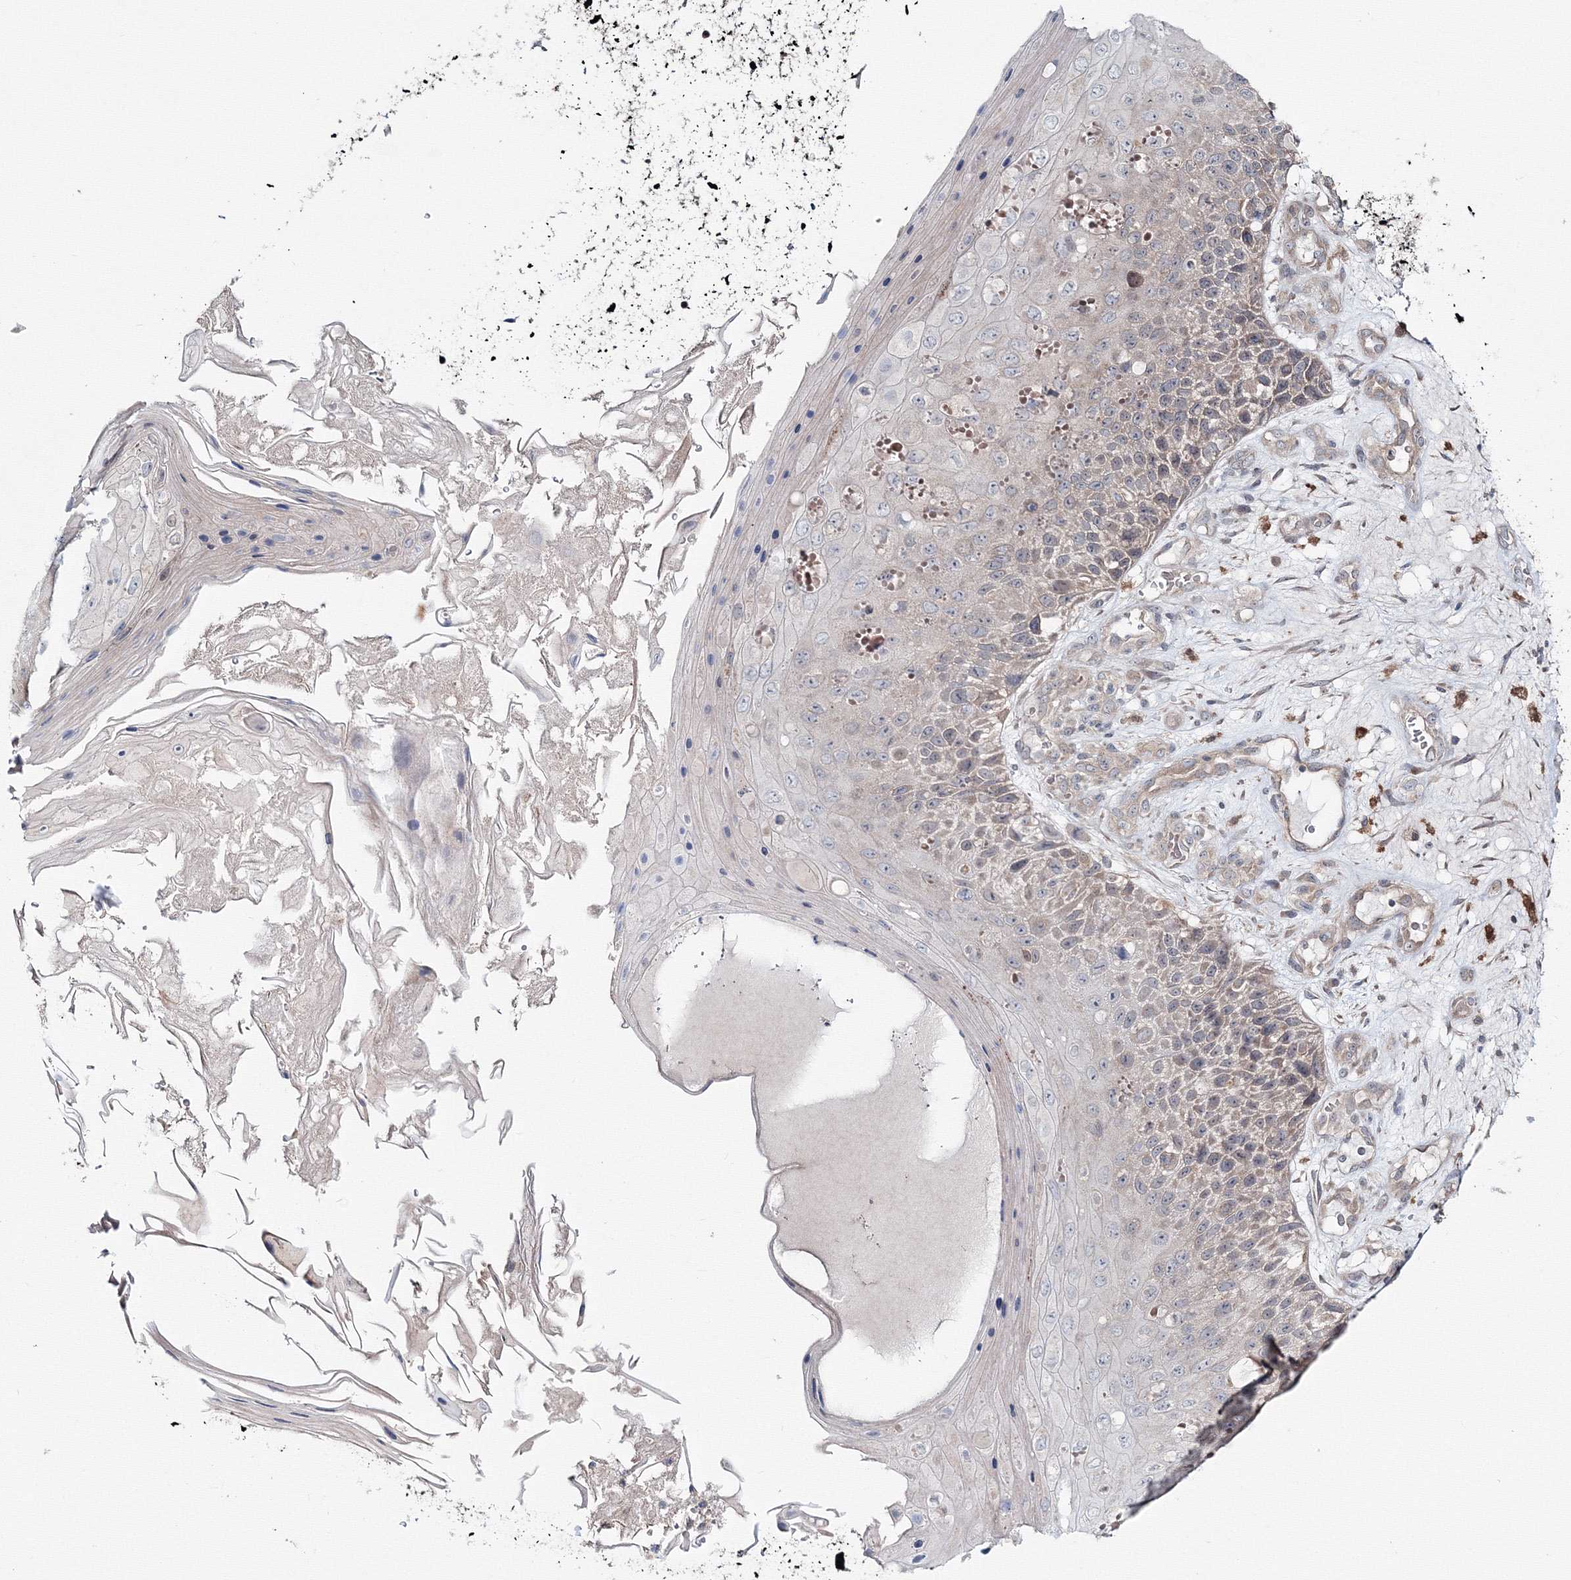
{"staining": {"intensity": "weak", "quantity": "<25%", "location": "cytoplasmic/membranous"}, "tissue": "skin cancer", "cell_type": "Tumor cells", "image_type": "cancer", "snomed": [{"axis": "morphology", "description": "Squamous cell carcinoma, NOS"}, {"axis": "topography", "description": "Skin"}], "caption": "Skin cancer (squamous cell carcinoma) stained for a protein using IHC shows no staining tumor cells.", "gene": "MKRN2", "patient": {"sex": "female", "age": 88}}